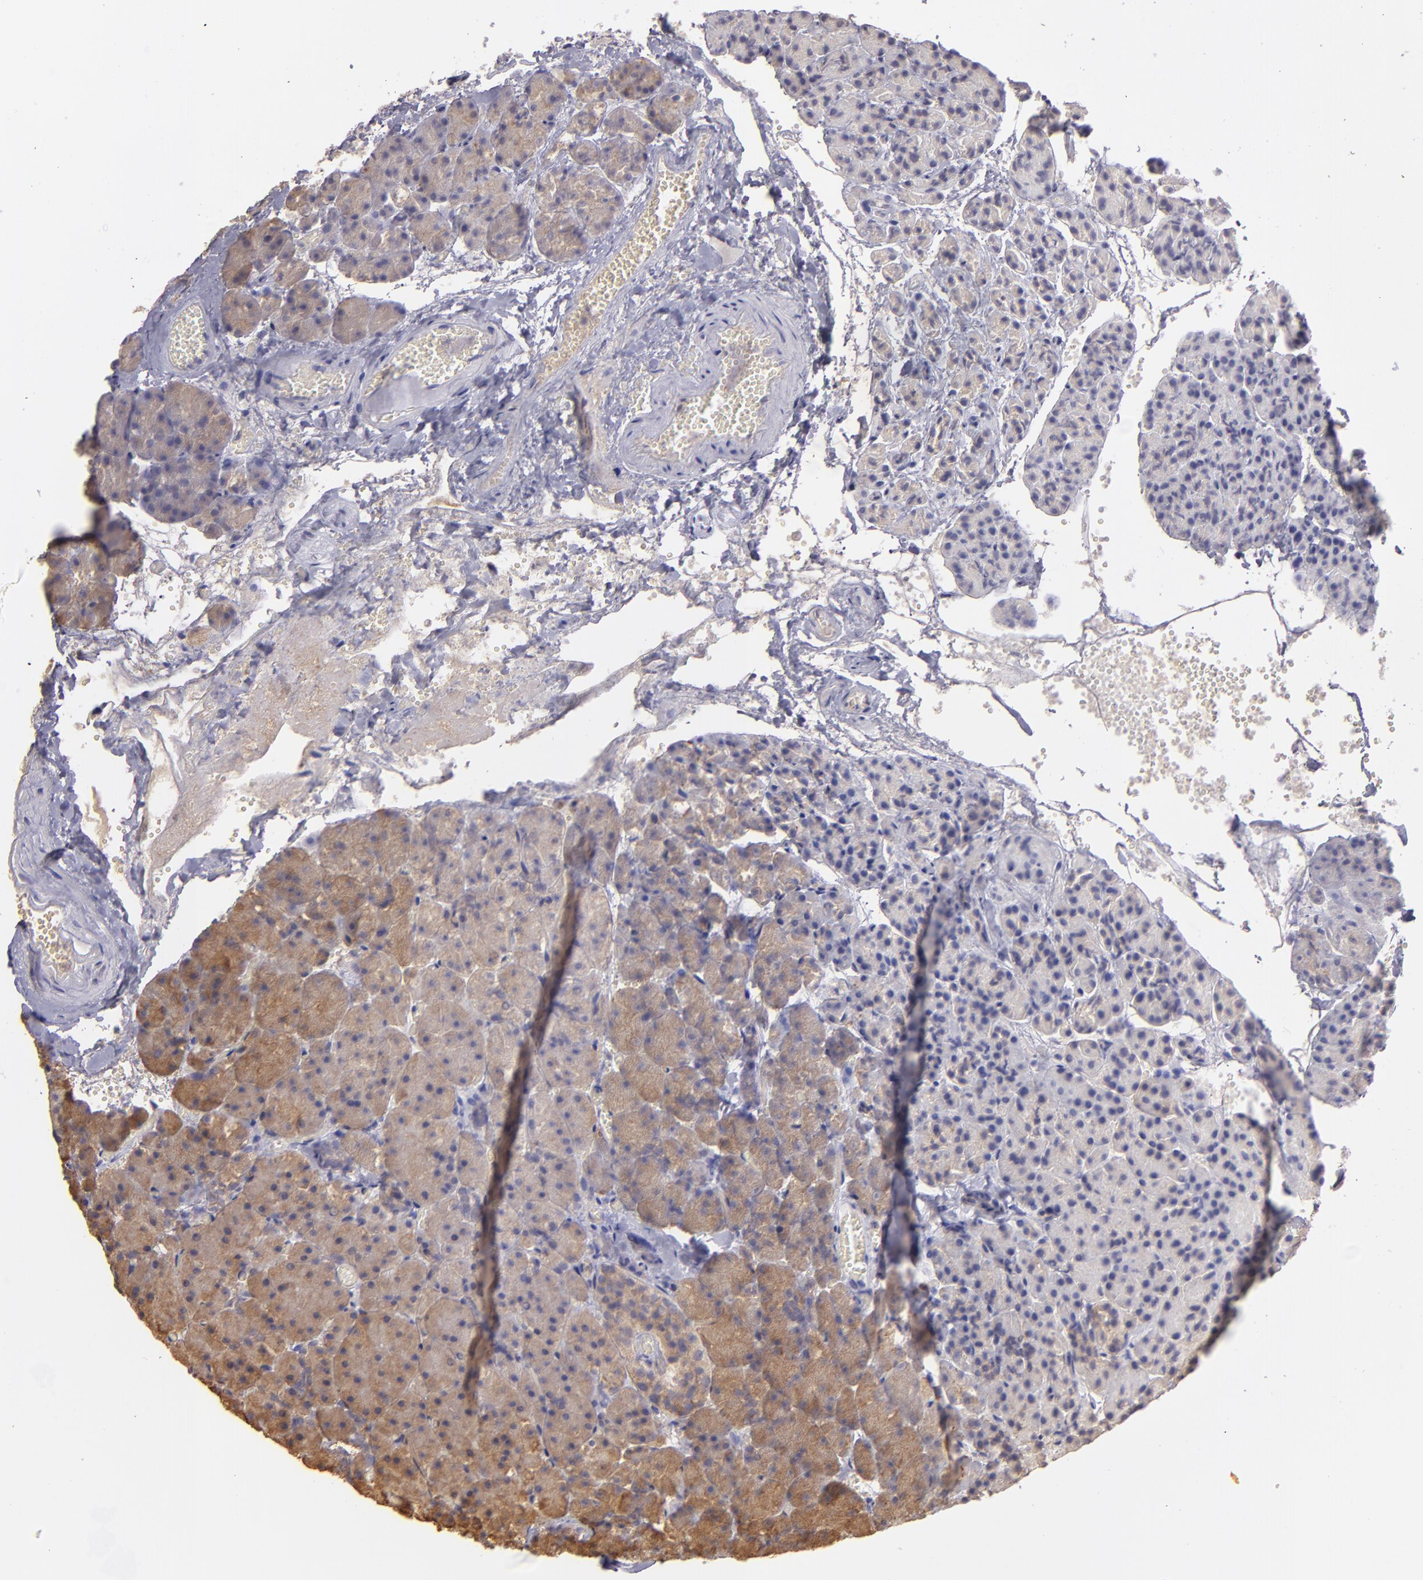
{"staining": {"intensity": "weak", "quantity": ">75%", "location": "cytoplasmic/membranous"}, "tissue": "carcinoid", "cell_type": "Tumor cells", "image_type": "cancer", "snomed": [{"axis": "morphology", "description": "Normal tissue, NOS"}, {"axis": "morphology", "description": "Carcinoid, malignant, NOS"}, {"axis": "topography", "description": "Pancreas"}], "caption": "Immunohistochemical staining of human malignant carcinoid shows low levels of weak cytoplasmic/membranous positivity in about >75% of tumor cells.", "gene": "ECE1", "patient": {"sex": "female", "age": 35}}